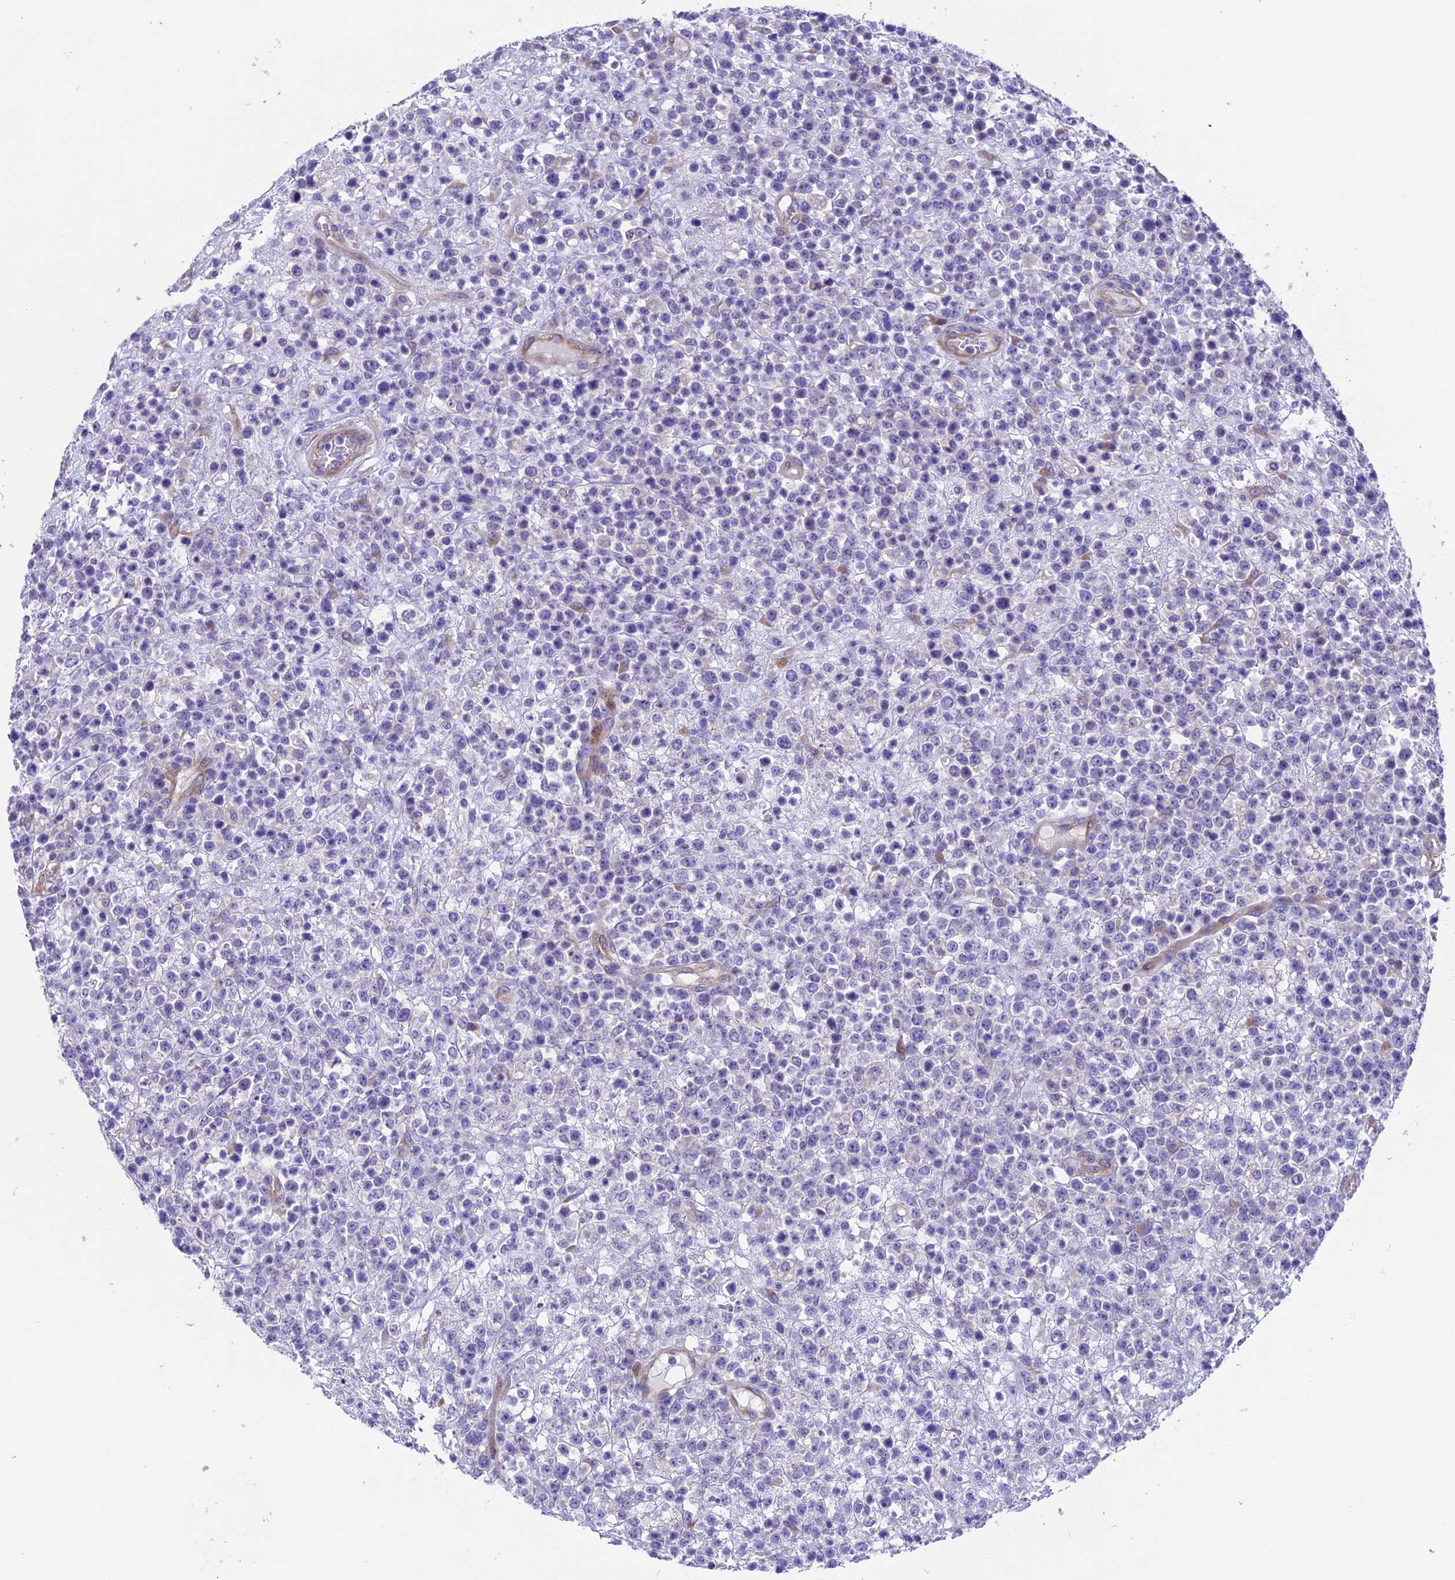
{"staining": {"intensity": "negative", "quantity": "none", "location": "none"}, "tissue": "lymphoma", "cell_type": "Tumor cells", "image_type": "cancer", "snomed": [{"axis": "morphology", "description": "Malignant lymphoma, non-Hodgkin's type, High grade"}, {"axis": "topography", "description": "Colon"}], "caption": "DAB immunohistochemical staining of human malignant lymphoma, non-Hodgkin's type (high-grade) exhibits no significant staining in tumor cells.", "gene": "TMEM171", "patient": {"sex": "female", "age": 53}}